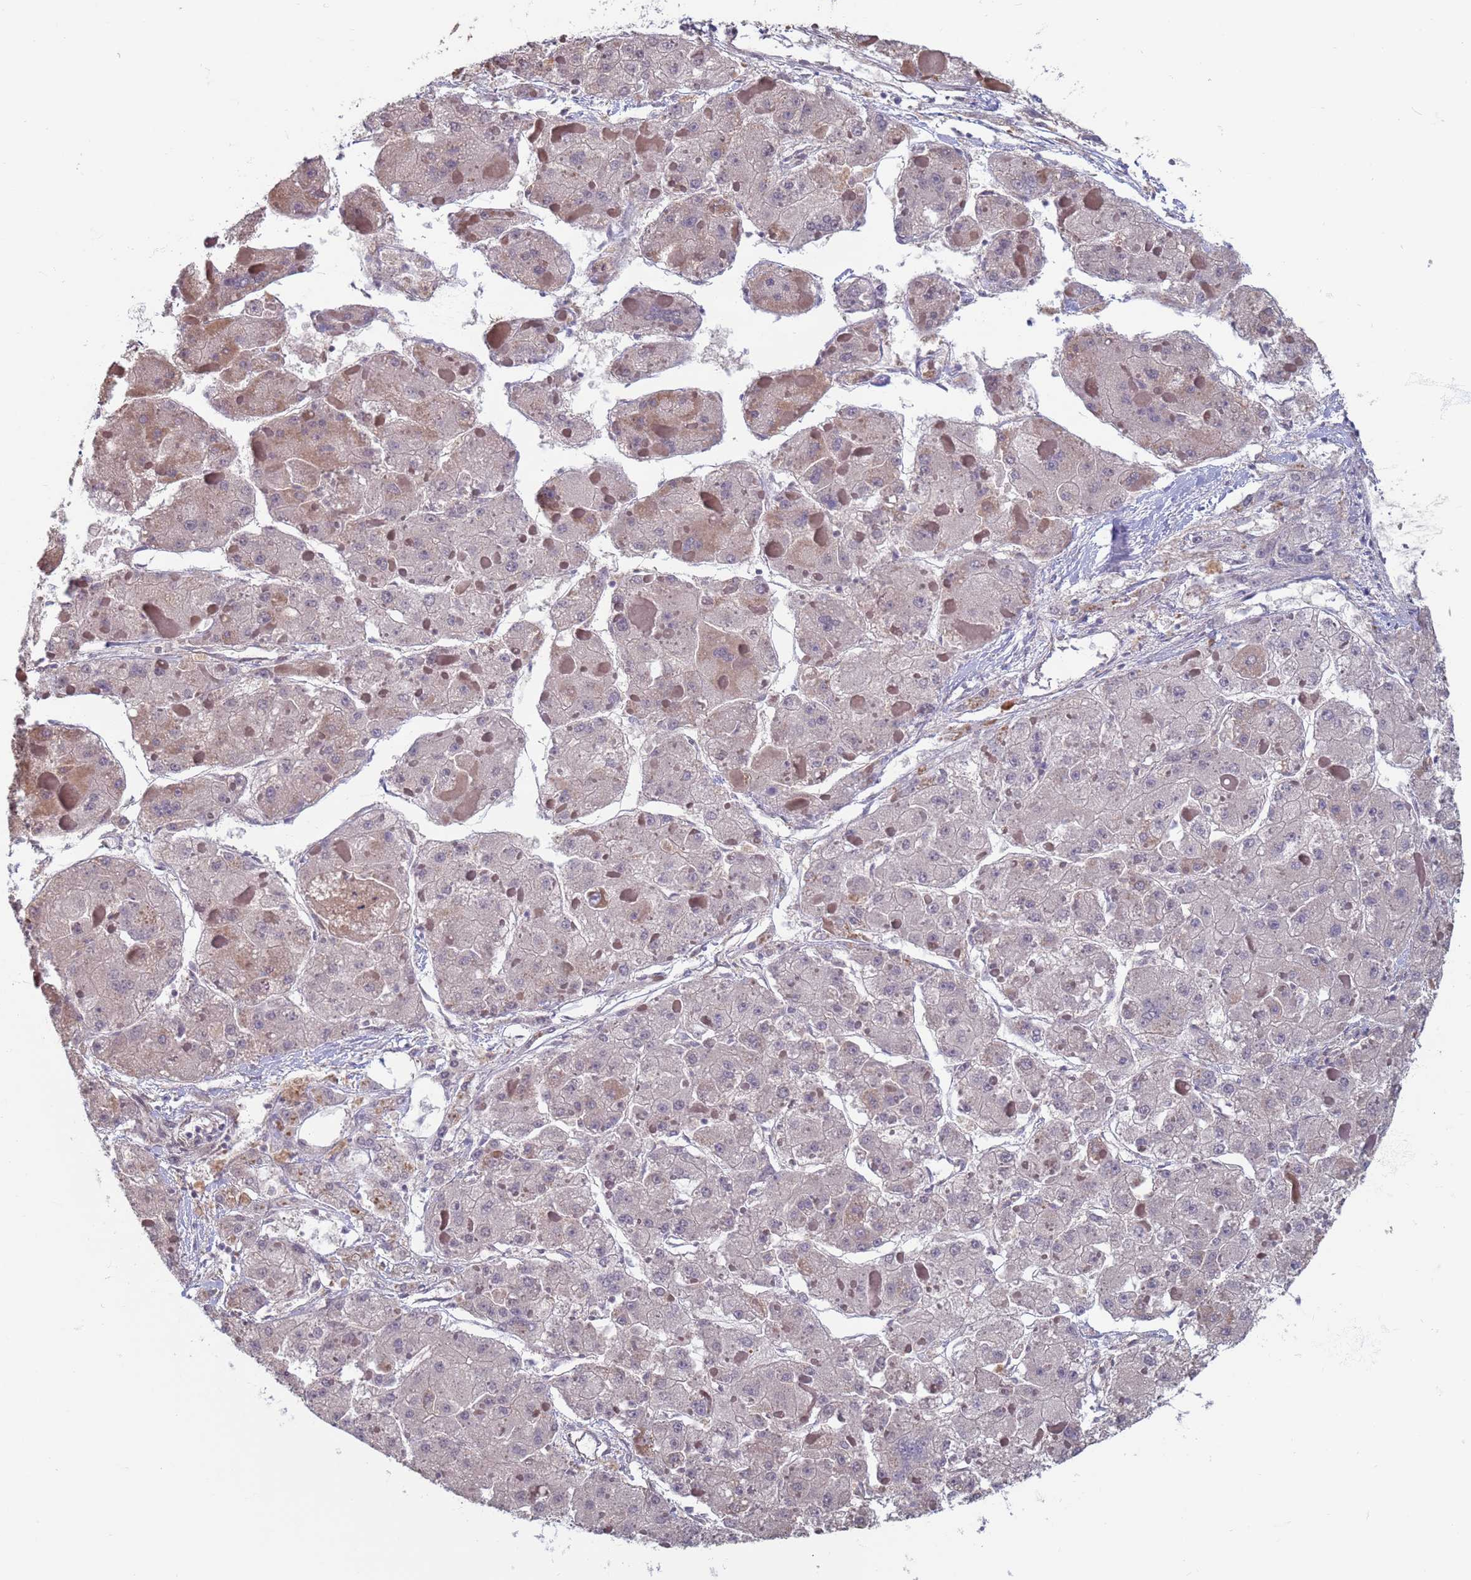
{"staining": {"intensity": "weak", "quantity": "25%-75%", "location": "cytoplasmic/membranous"}, "tissue": "liver cancer", "cell_type": "Tumor cells", "image_type": "cancer", "snomed": [{"axis": "morphology", "description": "Carcinoma, Hepatocellular, NOS"}, {"axis": "topography", "description": "Liver"}], "caption": "Liver cancer stained with a brown dye shows weak cytoplasmic/membranous positive positivity in approximately 25%-75% of tumor cells.", "gene": "SAE1", "patient": {"sex": "female", "age": 73}}